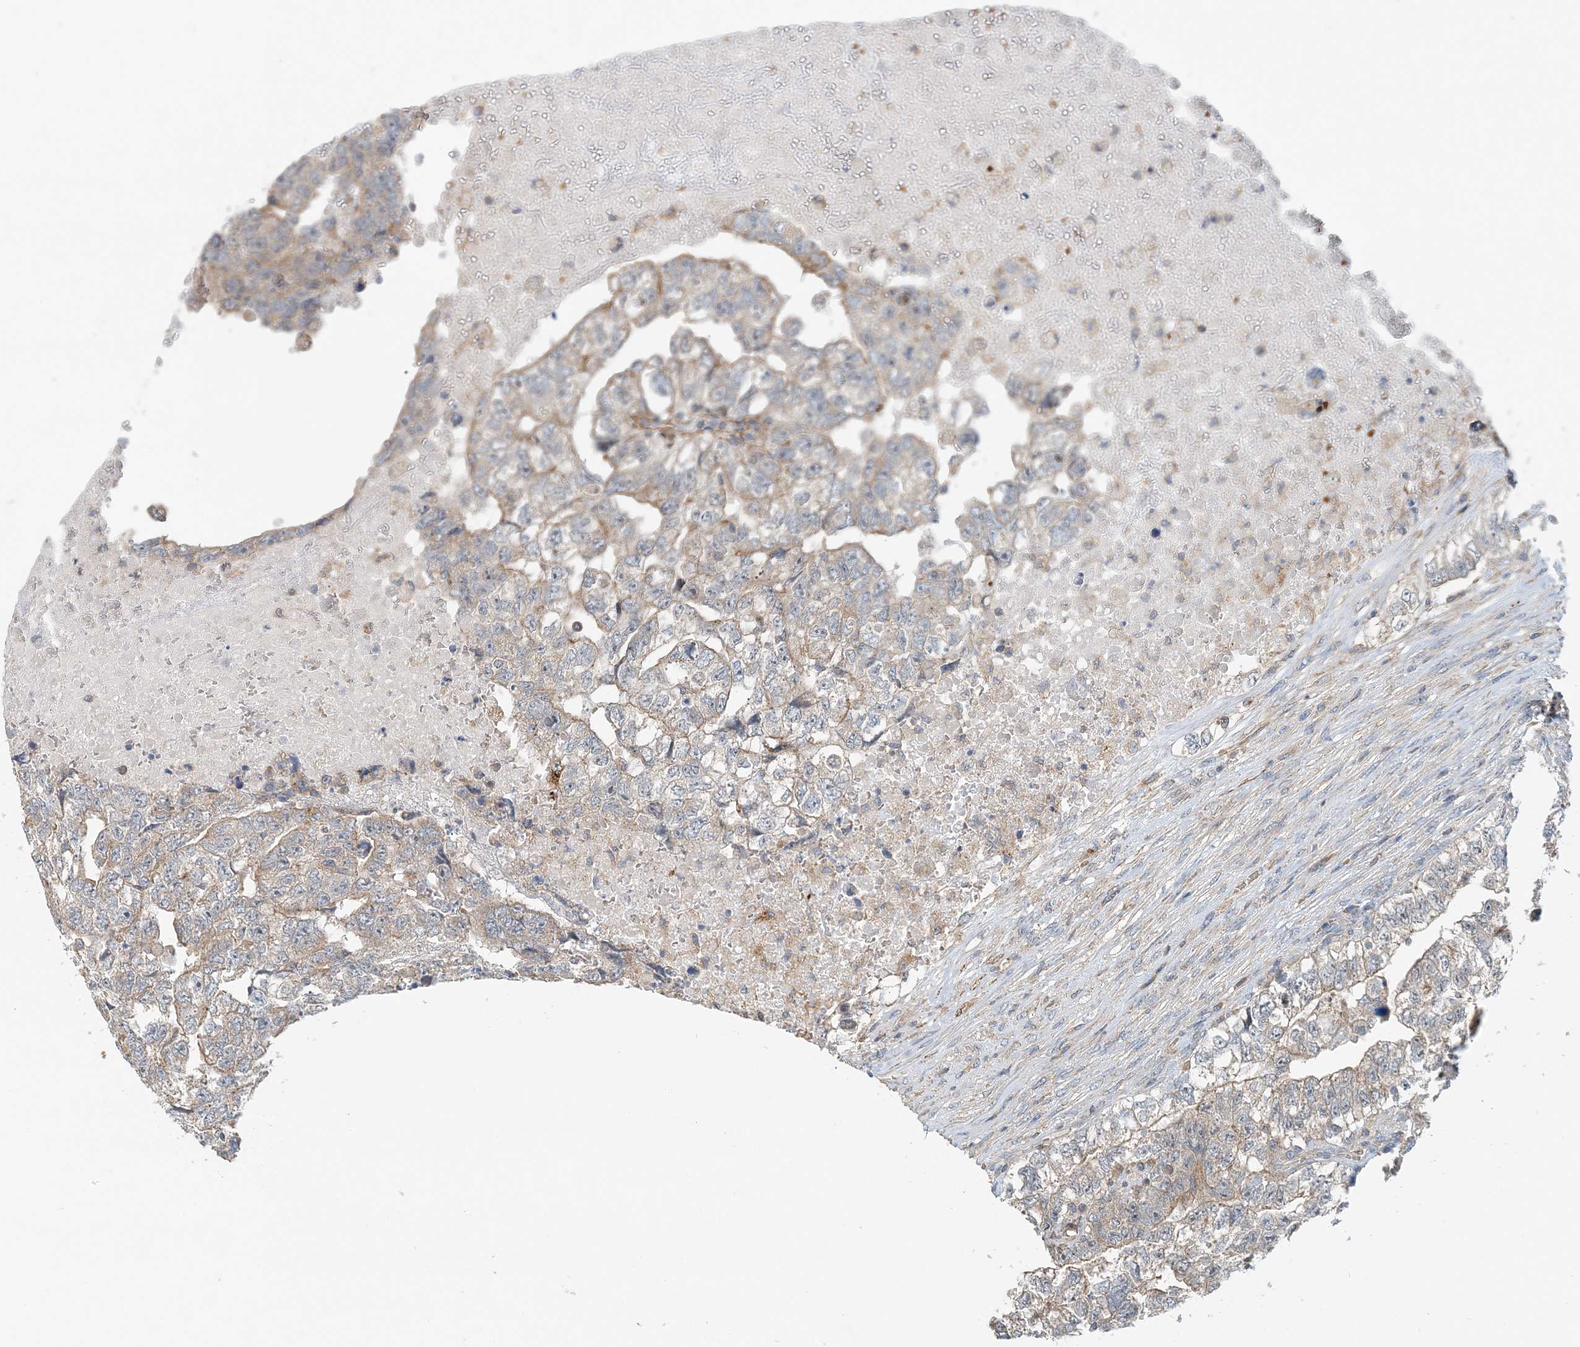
{"staining": {"intensity": "moderate", "quantity": "25%-75%", "location": "nuclear"}, "tissue": "testis cancer", "cell_type": "Tumor cells", "image_type": "cancer", "snomed": [{"axis": "morphology", "description": "Carcinoma, Embryonal, NOS"}, {"axis": "topography", "description": "Testis"}], "caption": "Testis cancer stained for a protein (brown) reveals moderate nuclear positive expression in approximately 25%-75% of tumor cells.", "gene": "TTI1", "patient": {"sex": "male", "age": 36}}